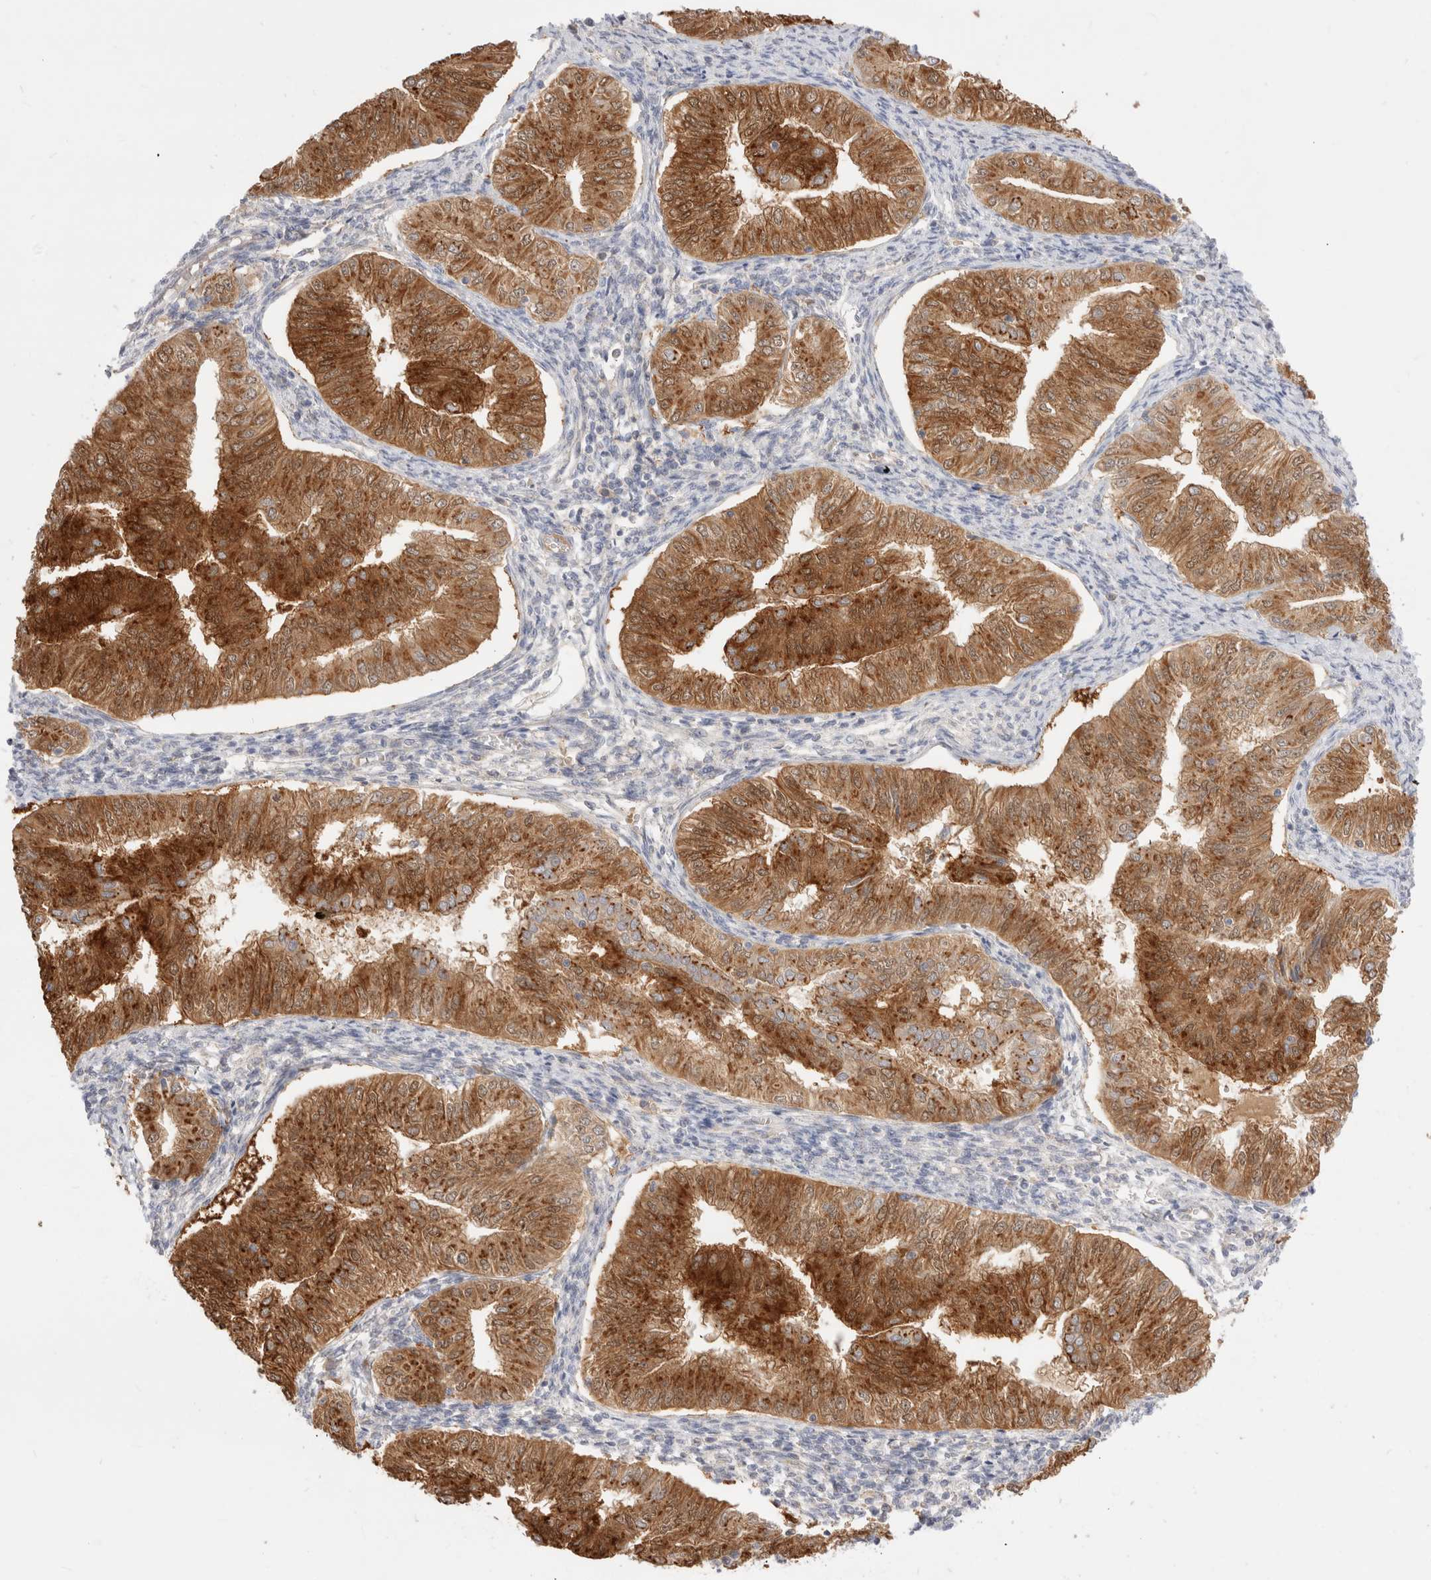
{"staining": {"intensity": "moderate", "quantity": ">75%", "location": "cytoplasmic/membranous"}, "tissue": "endometrial cancer", "cell_type": "Tumor cells", "image_type": "cancer", "snomed": [{"axis": "morphology", "description": "Normal tissue, NOS"}, {"axis": "morphology", "description": "Adenocarcinoma, NOS"}, {"axis": "topography", "description": "Endometrium"}], "caption": "About >75% of tumor cells in endometrial cancer (adenocarcinoma) demonstrate moderate cytoplasmic/membranous protein expression as visualized by brown immunohistochemical staining.", "gene": "EFCAB13", "patient": {"sex": "female", "age": 53}}